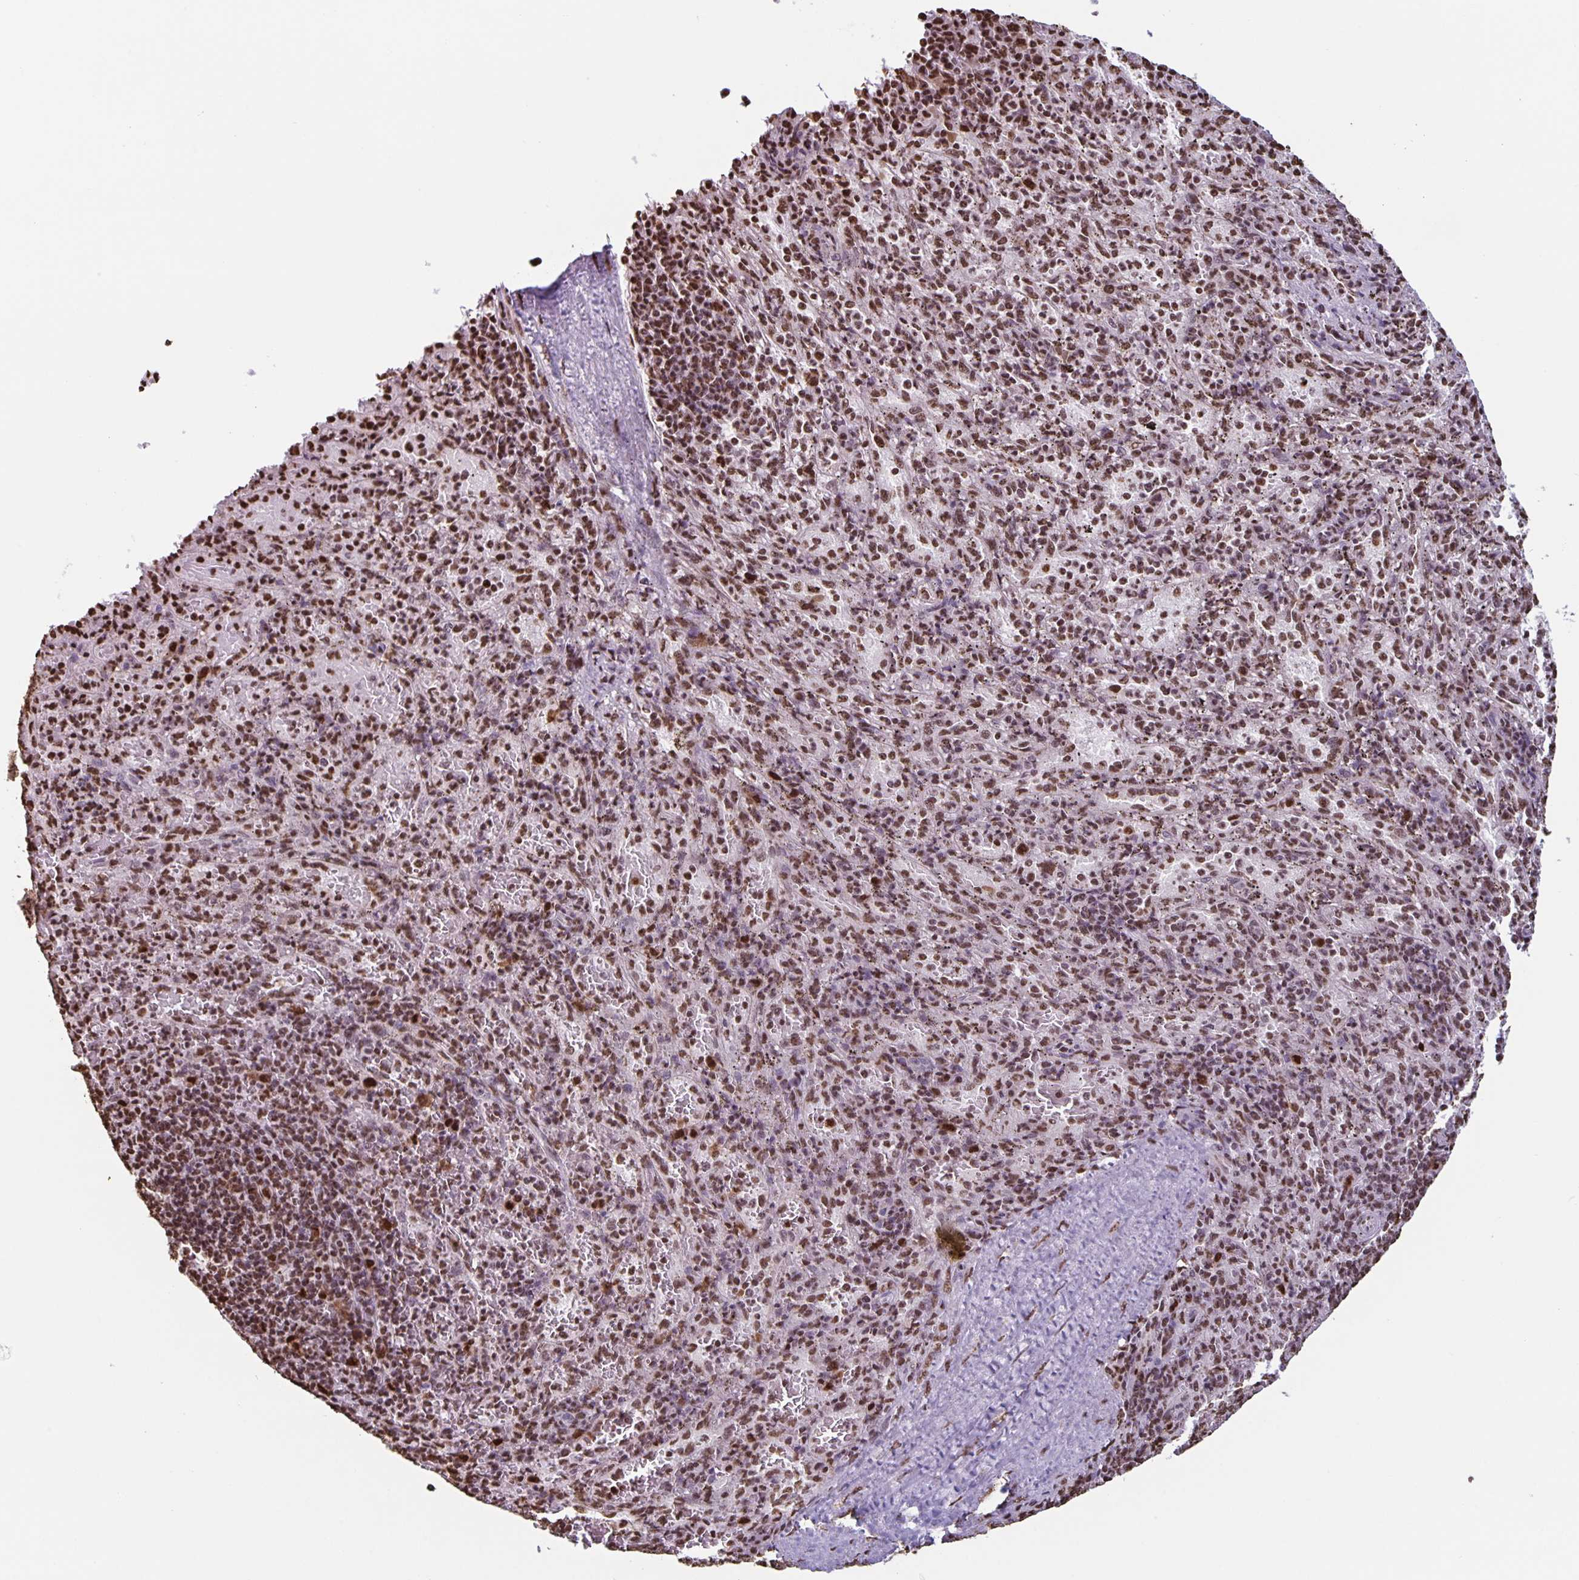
{"staining": {"intensity": "moderate", "quantity": ">75%", "location": "nuclear"}, "tissue": "spleen", "cell_type": "Cells in red pulp", "image_type": "normal", "snomed": [{"axis": "morphology", "description": "Normal tissue, NOS"}, {"axis": "topography", "description": "Spleen"}], "caption": "Immunohistochemistry of unremarkable human spleen shows medium levels of moderate nuclear expression in about >75% of cells in red pulp.", "gene": "DUT", "patient": {"sex": "male", "age": 57}}